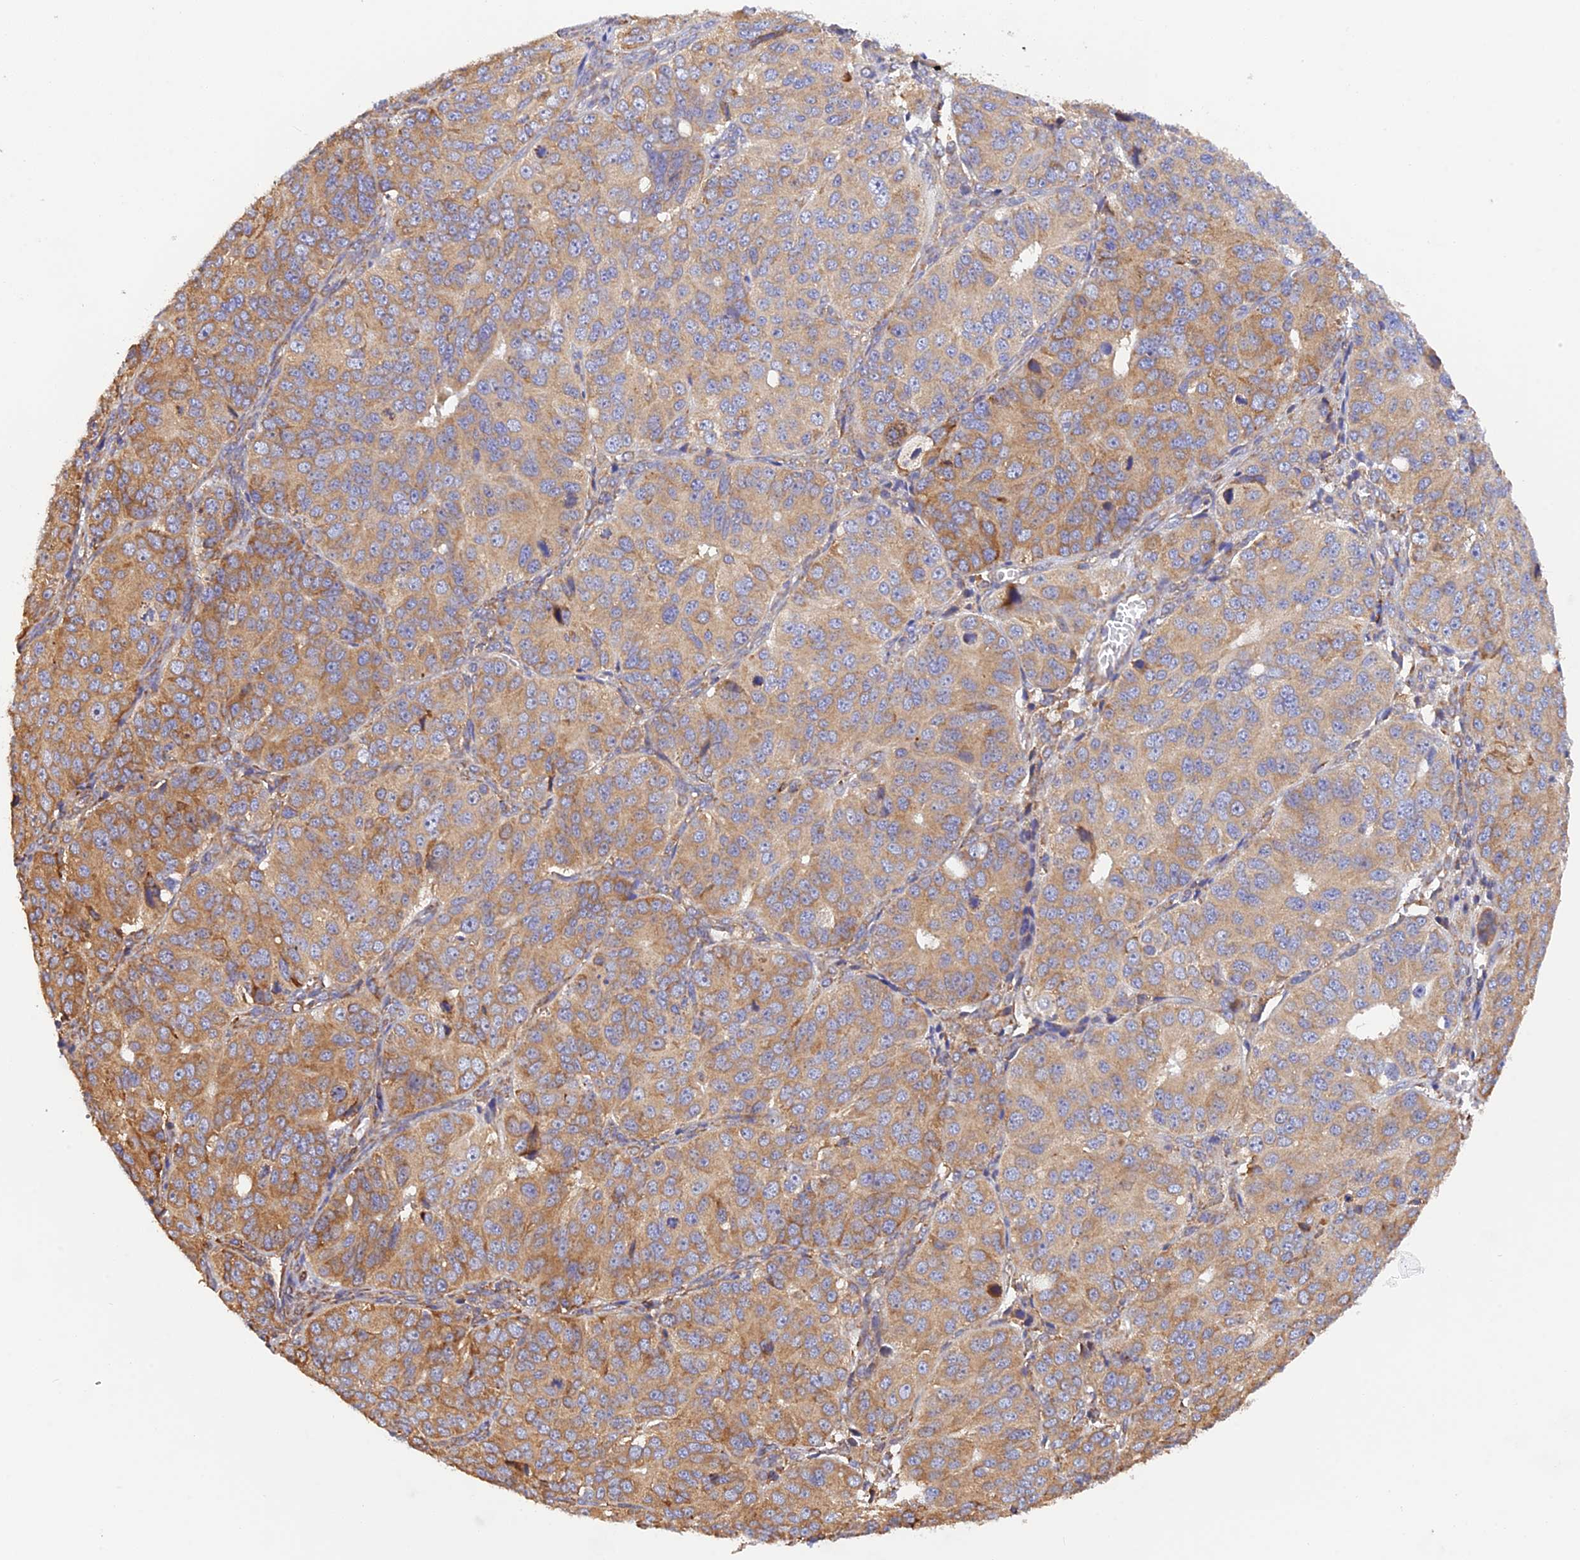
{"staining": {"intensity": "moderate", "quantity": ">75%", "location": "cytoplasmic/membranous"}, "tissue": "ovarian cancer", "cell_type": "Tumor cells", "image_type": "cancer", "snomed": [{"axis": "morphology", "description": "Carcinoma, endometroid"}, {"axis": "topography", "description": "Ovary"}], "caption": "Immunohistochemical staining of ovarian cancer displays medium levels of moderate cytoplasmic/membranous positivity in about >75% of tumor cells.", "gene": "RPL5", "patient": {"sex": "female", "age": 51}}